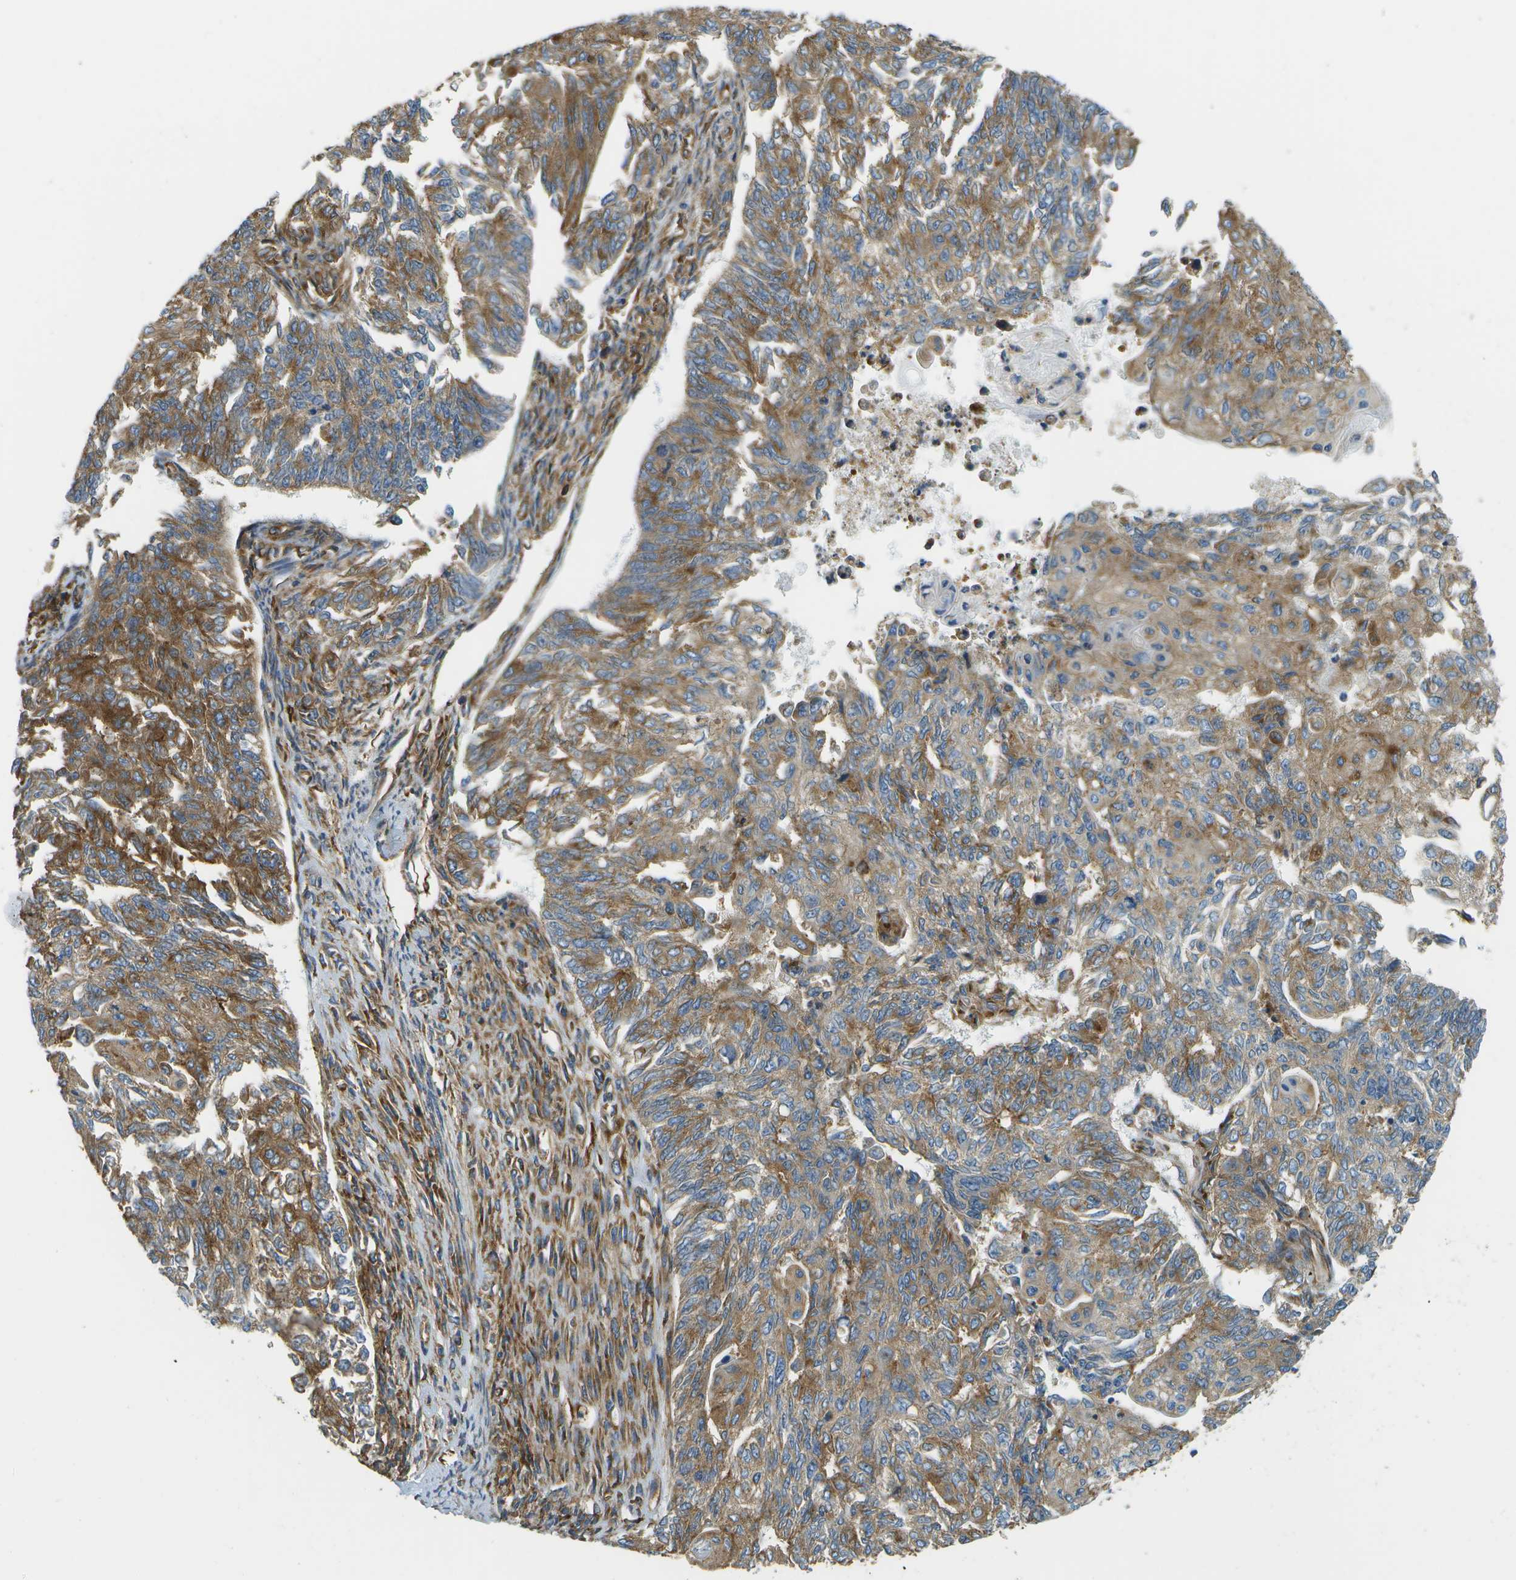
{"staining": {"intensity": "moderate", "quantity": ">75%", "location": "cytoplasmic/membranous"}, "tissue": "endometrial cancer", "cell_type": "Tumor cells", "image_type": "cancer", "snomed": [{"axis": "morphology", "description": "Adenocarcinoma, NOS"}, {"axis": "topography", "description": "Endometrium"}], "caption": "Protein positivity by immunohistochemistry (IHC) exhibits moderate cytoplasmic/membranous positivity in approximately >75% of tumor cells in endometrial cancer (adenocarcinoma). (Stains: DAB in brown, nuclei in blue, Microscopy: brightfield microscopy at high magnification).", "gene": "CLTC", "patient": {"sex": "female", "age": 32}}